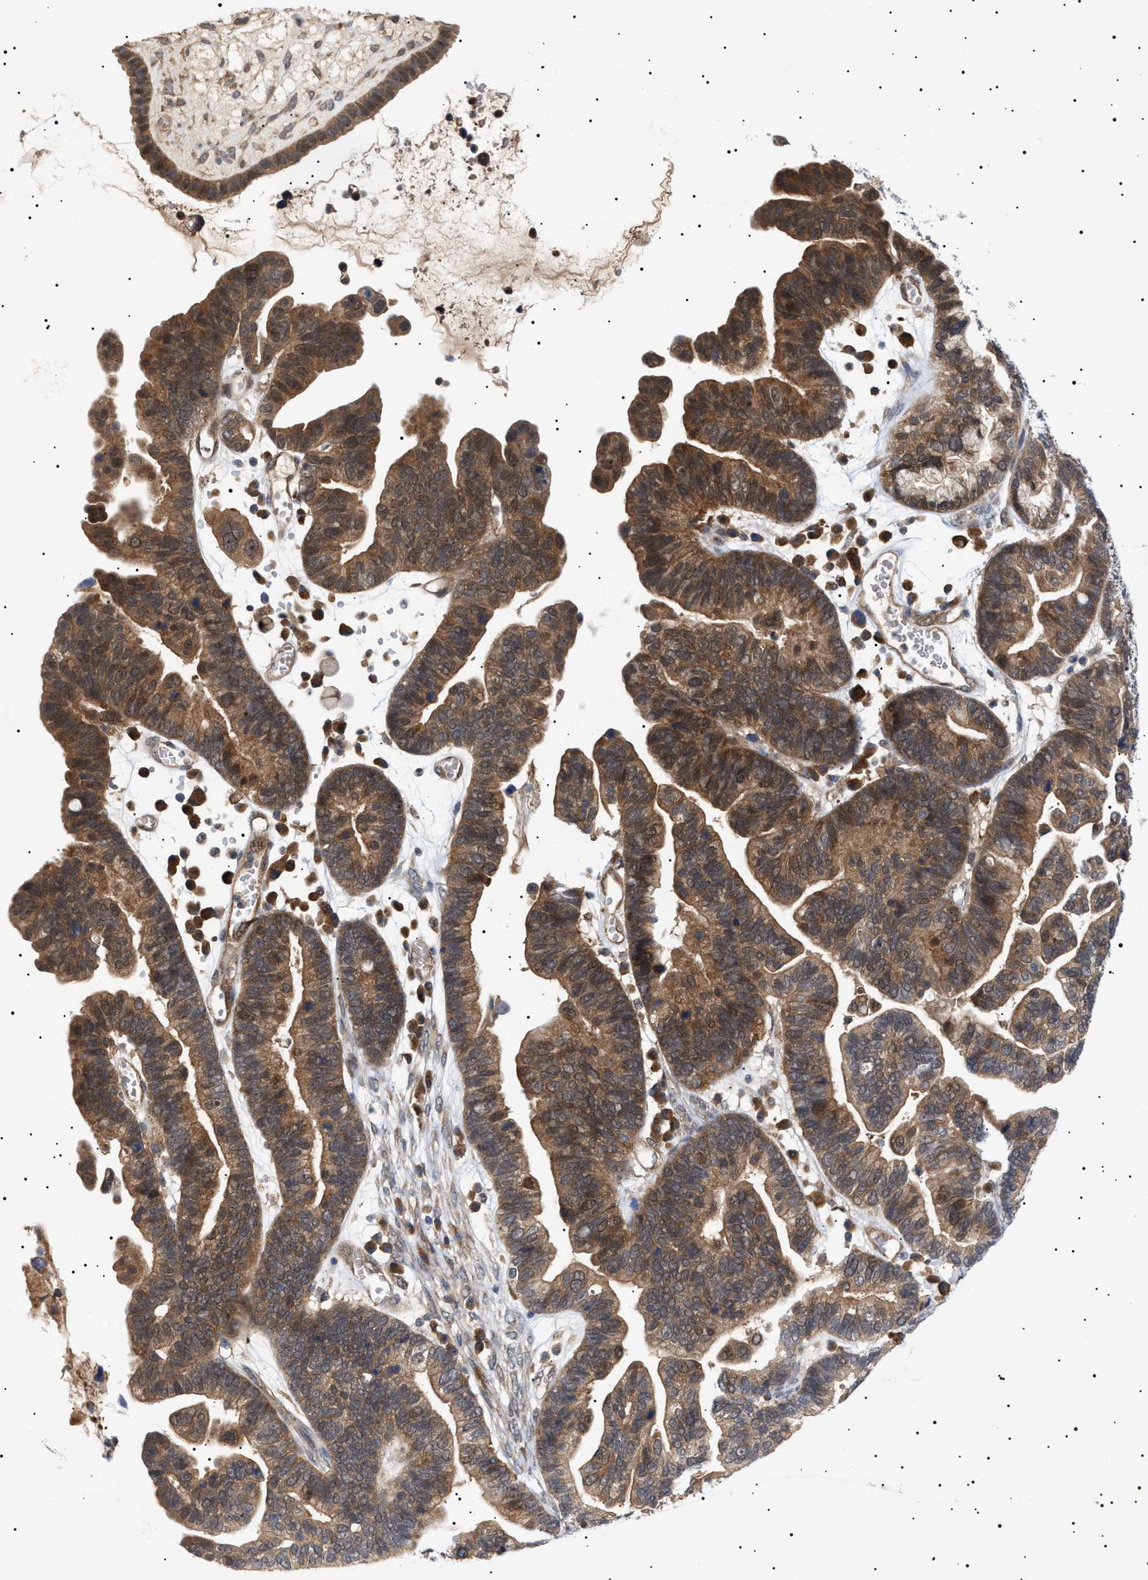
{"staining": {"intensity": "moderate", "quantity": ">75%", "location": "cytoplasmic/membranous"}, "tissue": "ovarian cancer", "cell_type": "Tumor cells", "image_type": "cancer", "snomed": [{"axis": "morphology", "description": "Cystadenocarcinoma, serous, NOS"}, {"axis": "topography", "description": "Ovary"}], "caption": "Human ovarian cancer (serous cystadenocarcinoma) stained with a protein marker exhibits moderate staining in tumor cells.", "gene": "NPLOC4", "patient": {"sex": "female", "age": 56}}